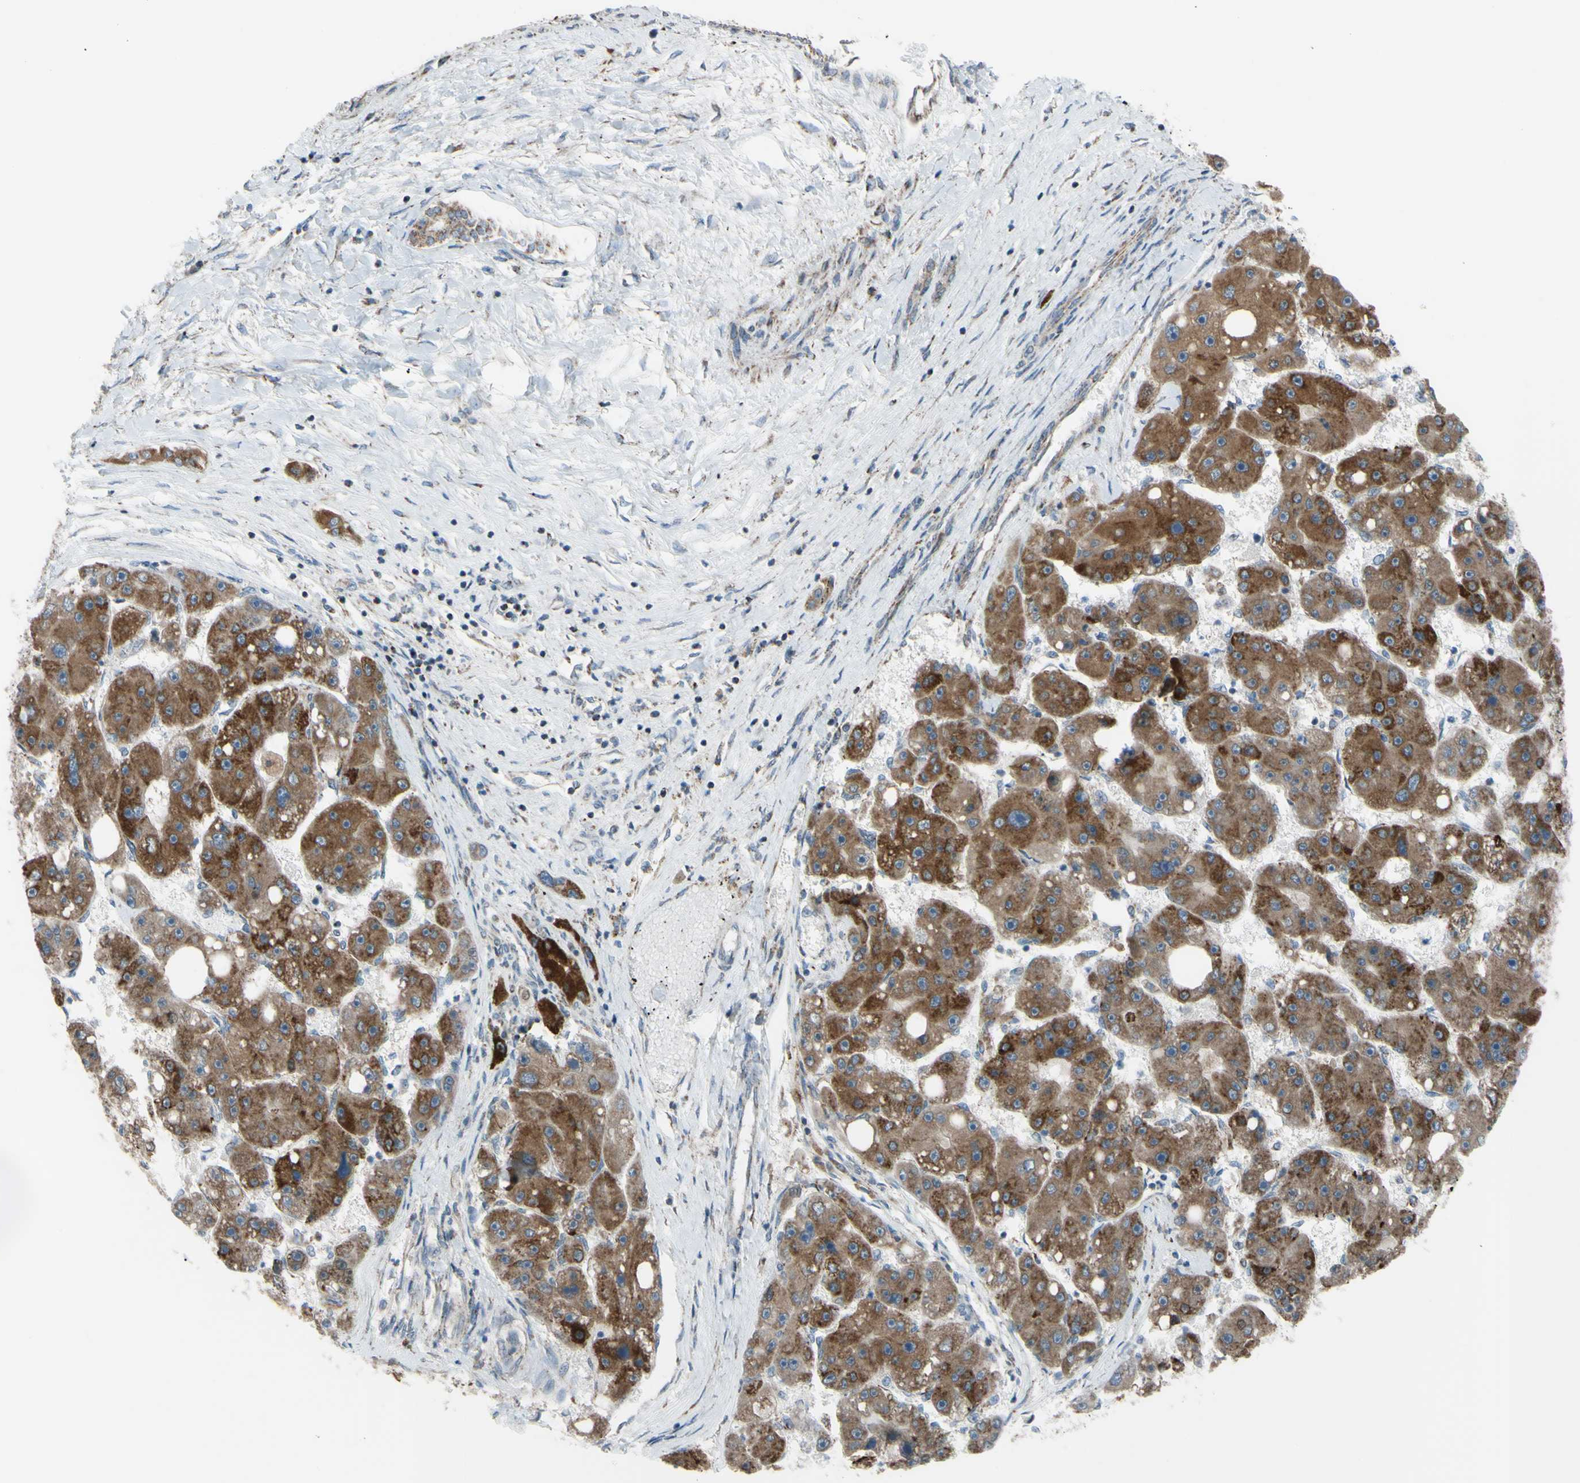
{"staining": {"intensity": "moderate", "quantity": ">75%", "location": "cytoplasmic/membranous"}, "tissue": "liver cancer", "cell_type": "Tumor cells", "image_type": "cancer", "snomed": [{"axis": "morphology", "description": "Carcinoma, Hepatocellular, NOS"}, {"axis": "topography", "description": "Liver"}], "caption": "A brown stain labels moderate cytoplasmic/membranous staining of a protein in human liver hepatocellular carcinoma tumor cells.", "gene": "GLT8D1", "patient": {"sex": "female", "age": 61}}